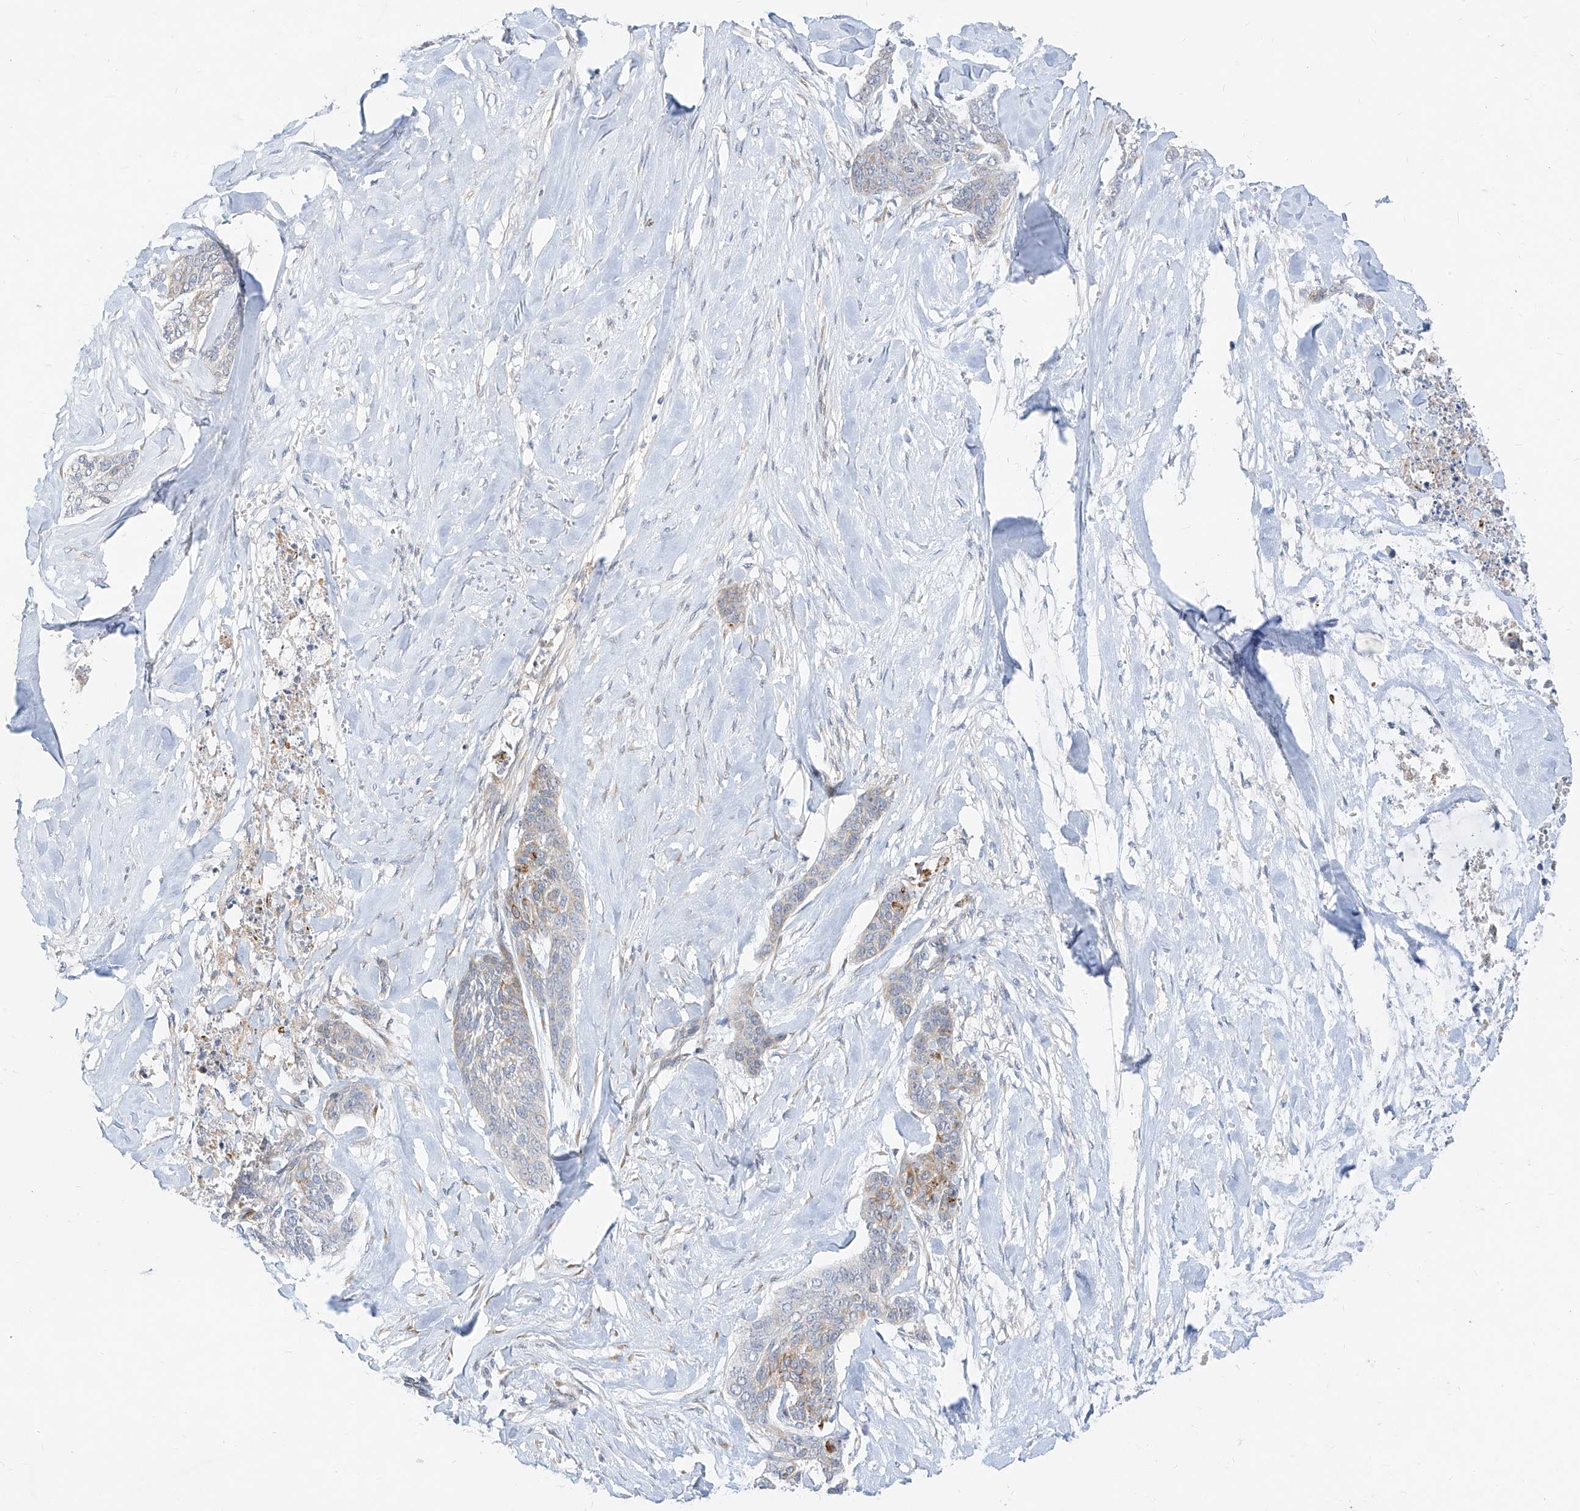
{"staining": {"intensity": "weak", "quantity": "<25%", "location": "cytoplasmic/membranous"}, "tissue": "skin cancer", "cell_type": "Tumor cells", "image_type": "cancer", "snomed": [{"axis": "morphology", "description": "Basal cell carcinoma"}, {"axis": "topography", "description": "Skin"}], "caption": "Protein analysis of basal cell carcinoma (skin) exhibits no significant positivity in tumor cells.", "gene": "STT3A", "patient": {"sex": "female", "age": 64}}